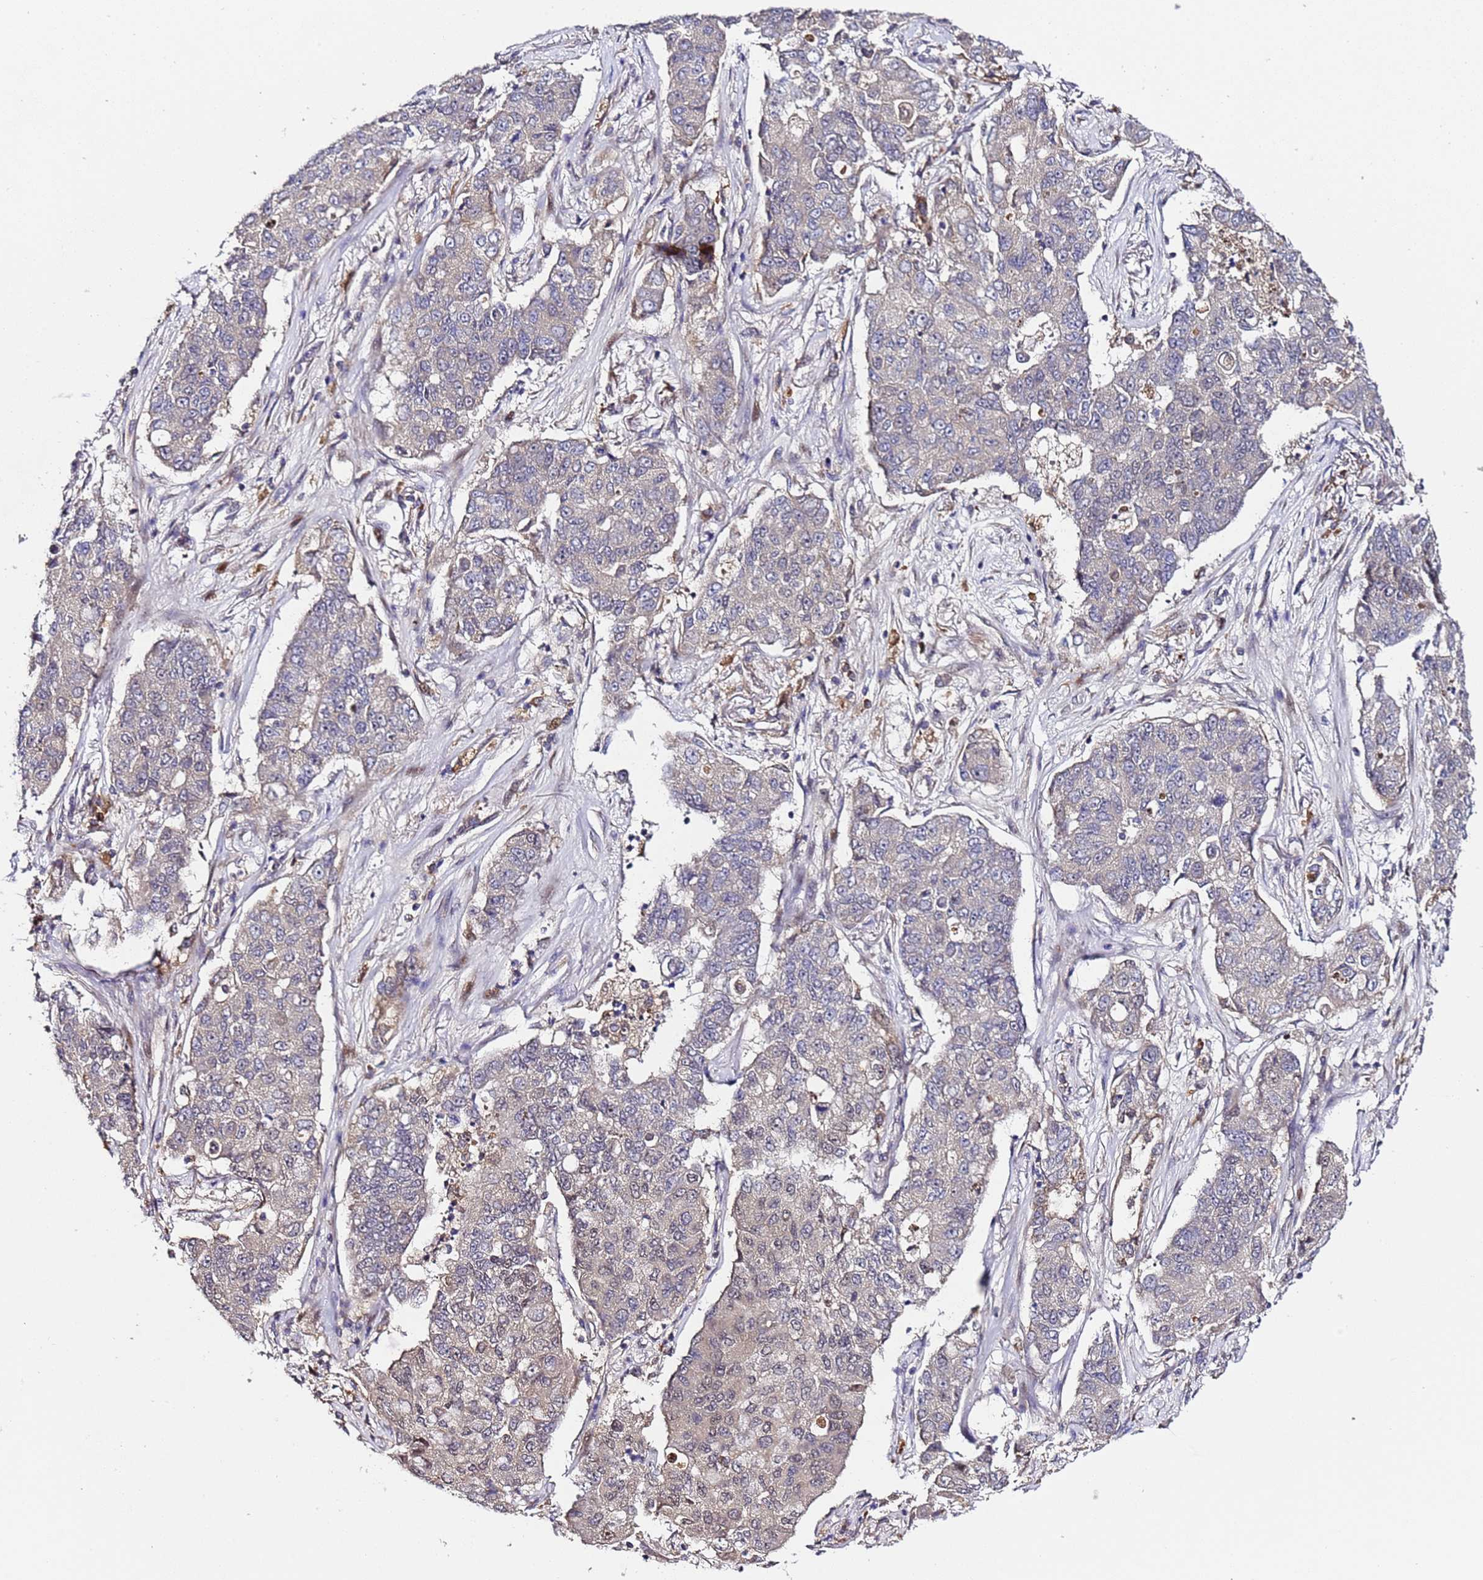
{"staining": {"intensity": "negative", "quantity": "none", "location": "none"}, "tissue": "lung cancer", "cell_type": "Tumor cells", "image_type": "cancer", "snomed": [{"axis": "morphology", "description": "Squamous cell carcinoma, NOS"}, {"axis": "topography", "description": "Lung"}], "caption": "IHC of squamous cell carcinoma (lung) exhibits no positivity in tumor cells.", "gene": "ALG3", "patient": {"sex": "male", "age": 74}}